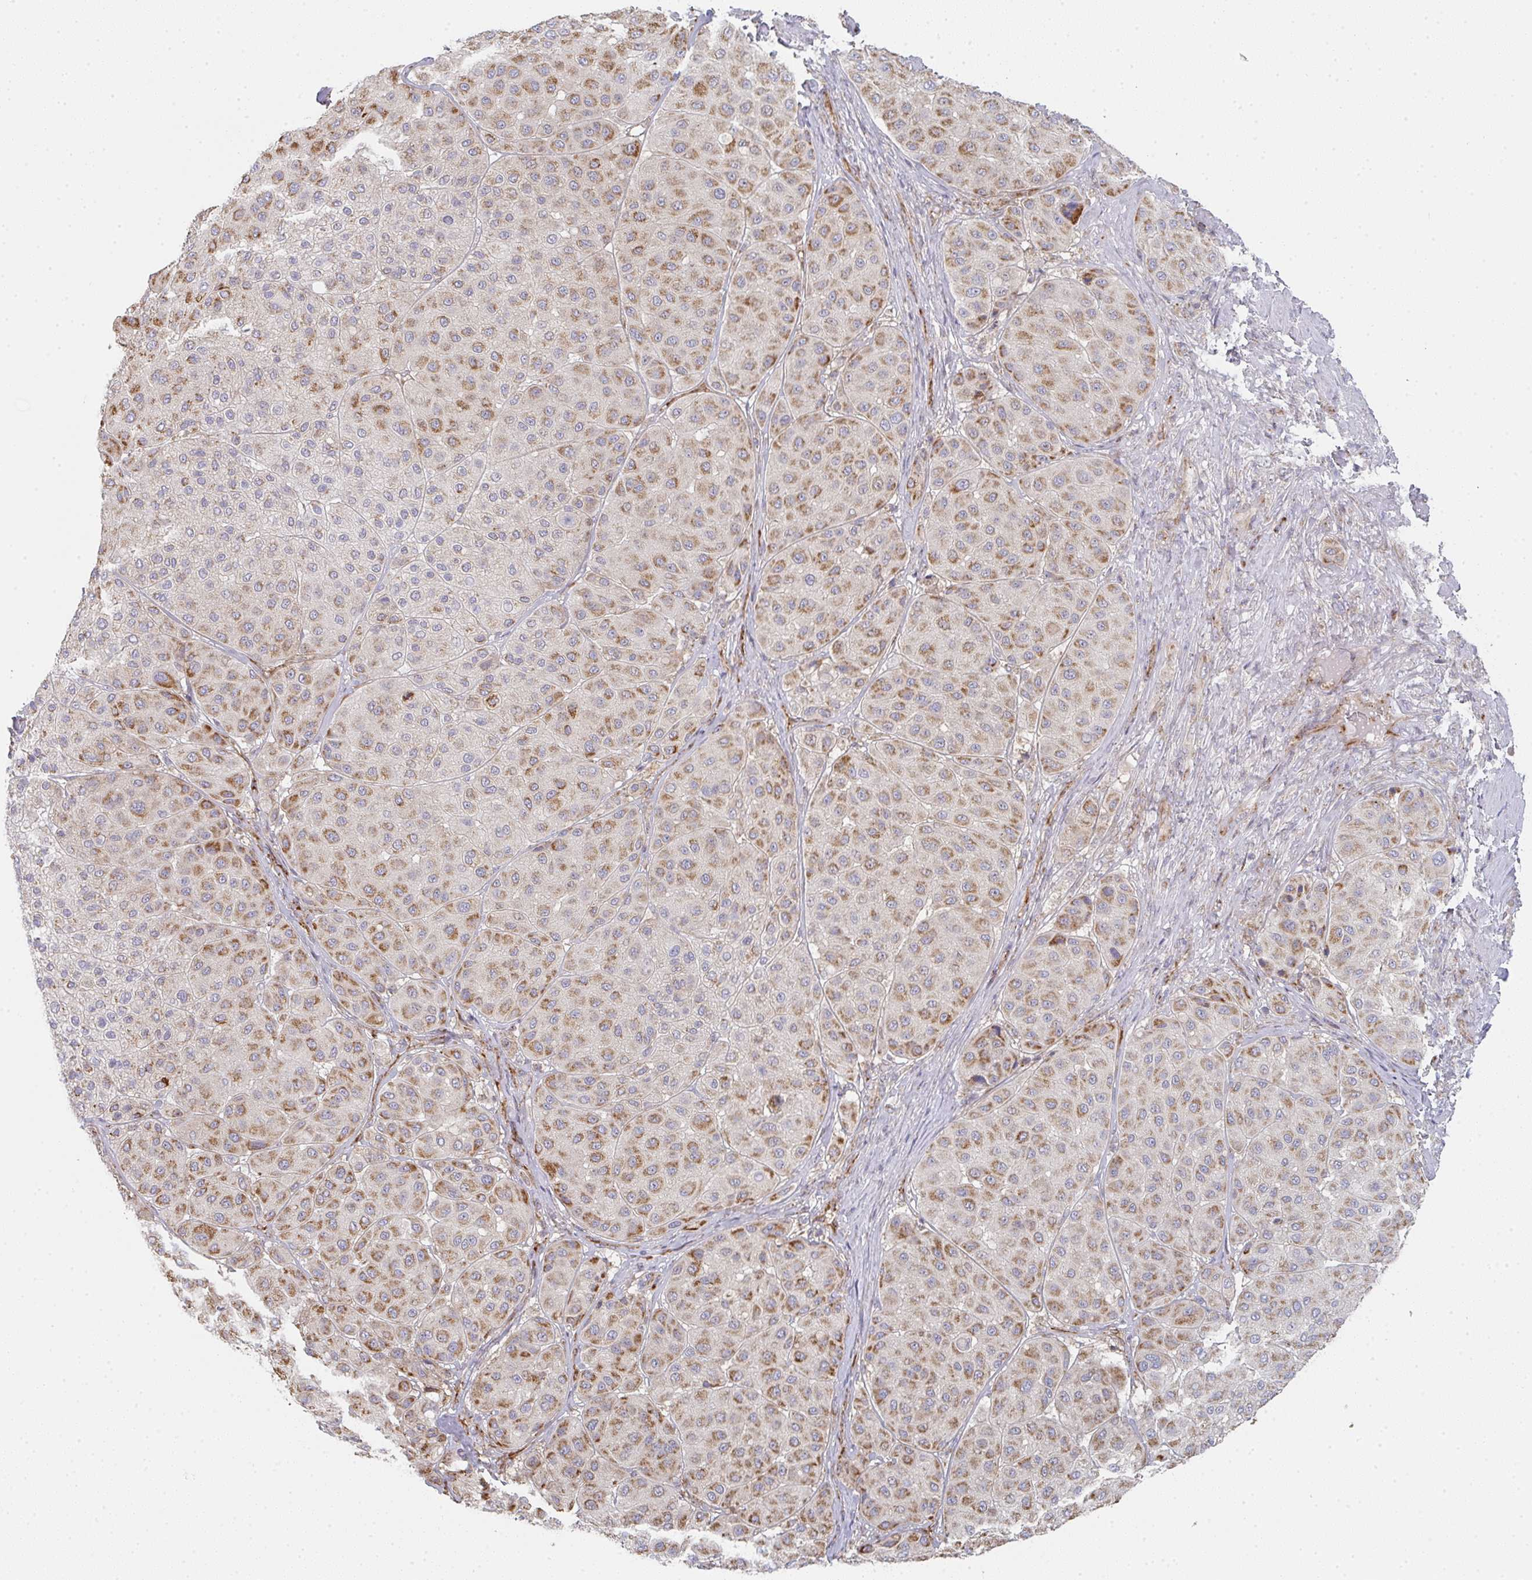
{"staining": {"intensity": "moderate", "quantity": ">75%", "location": "cytoplasmic/membranous"}, "tissue": "melanoma", "cell_type": "Tumor cells", "image_type": "cancer", "snomed": [{"axis": "morphology", "description": "Malignant melanoma, Metastatic site"}, {"axis": "topography", "description": "Smooth muscle"}], "caption": "Melanoma was stained to show a protein in brown. There is medium levels of moderate cytoplasmic/membranous expression in approximately >75% of tumor cells.", "gene": "ZNF526", "patient": {"sex": "male", "age": 41}}